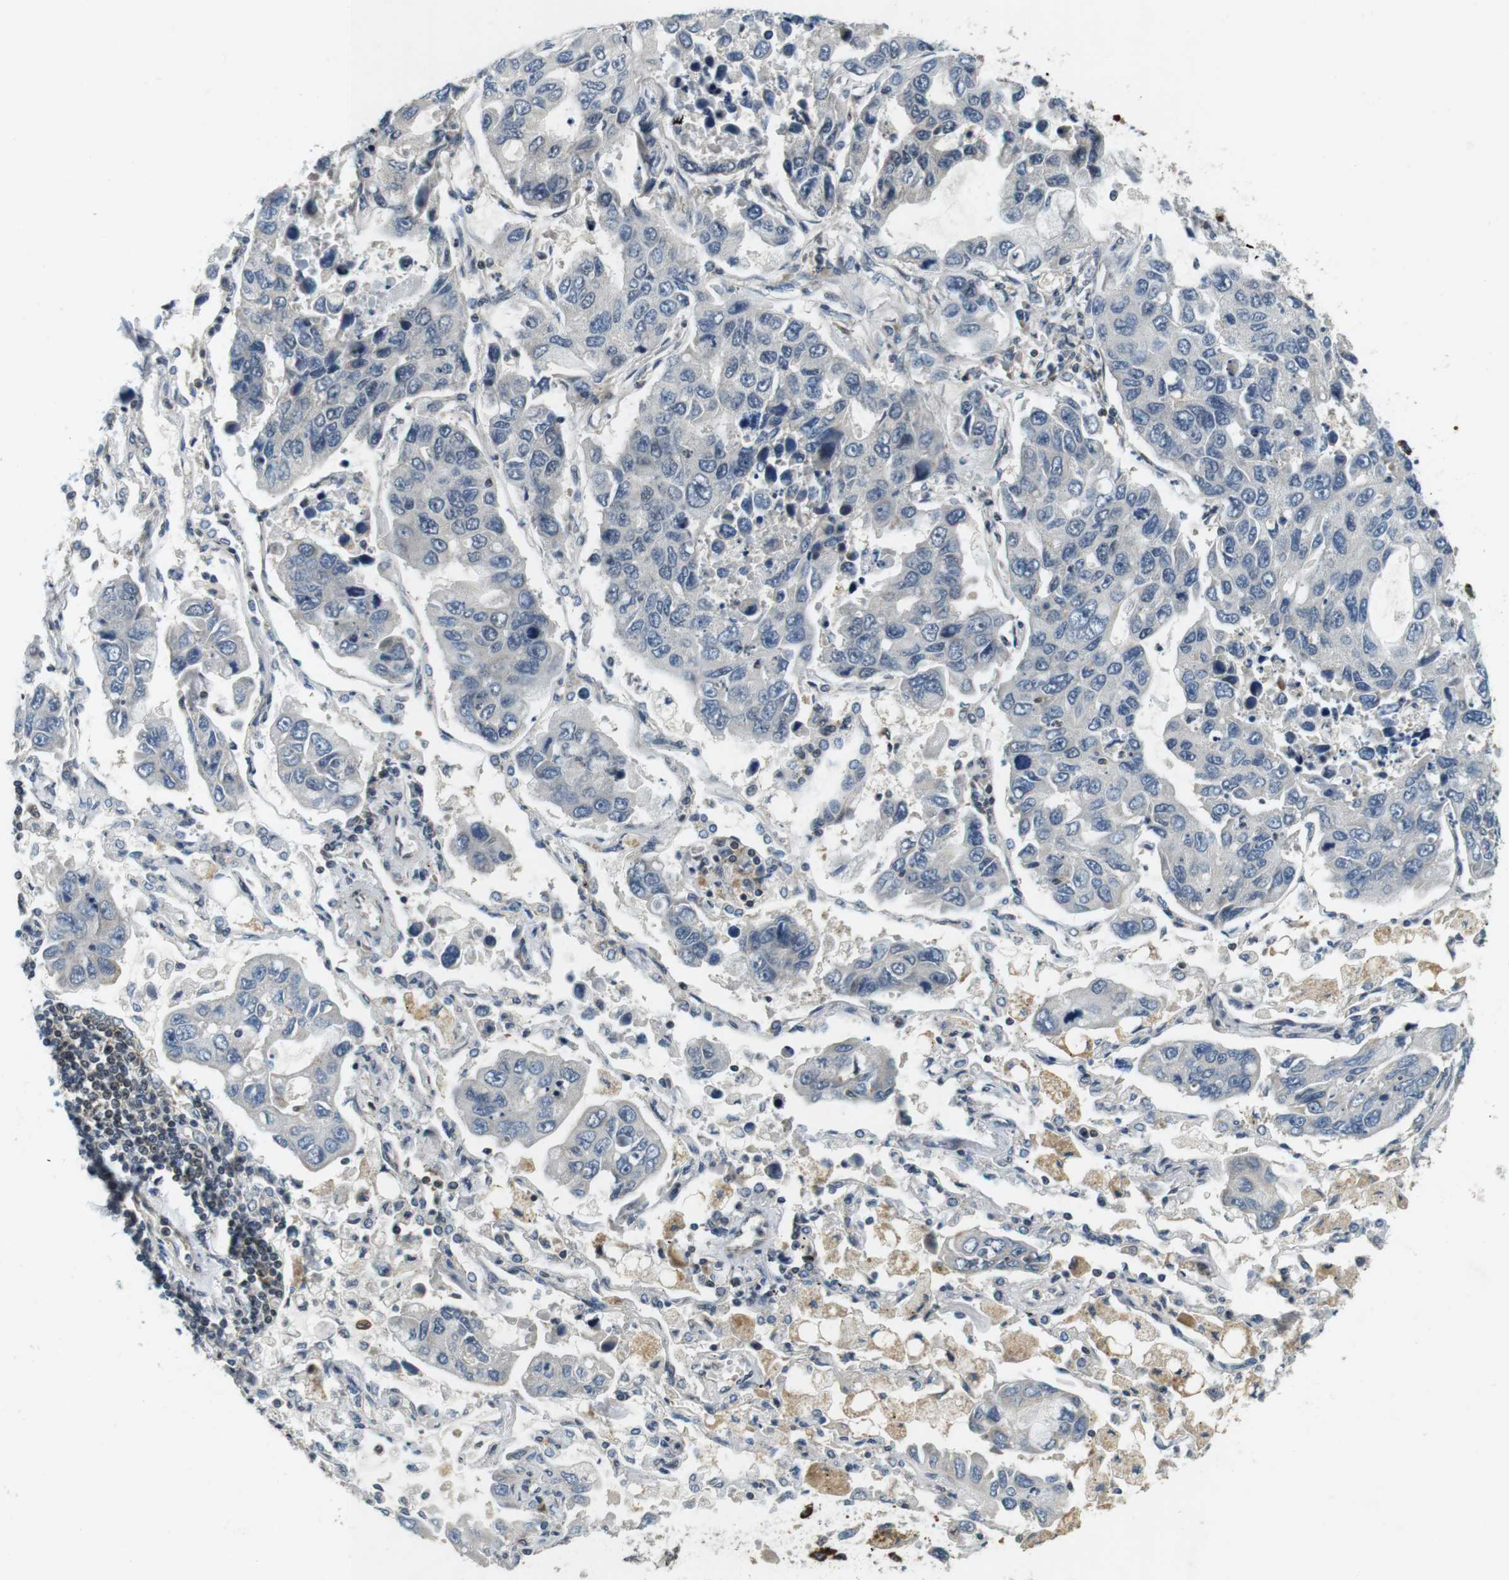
{"staining": {"intensity": "negative", "quantity": "none", "location": "none"}, "tissue": "lung cancer", "cell_type": "Tumor cells", "image_type": "cancer", "snomed": [{"axis": "morphology", "description": "Adenocarcinoma, NOS"}, {"axis": "topography", "description": "Lung"}], "caption": "Immunohistochemical staining of human adenocarcinoma (lung) demonstrates no significant expression in tumor cells.", "gene": "BRD4", "patient": {"sex": "male", "age": 64}}